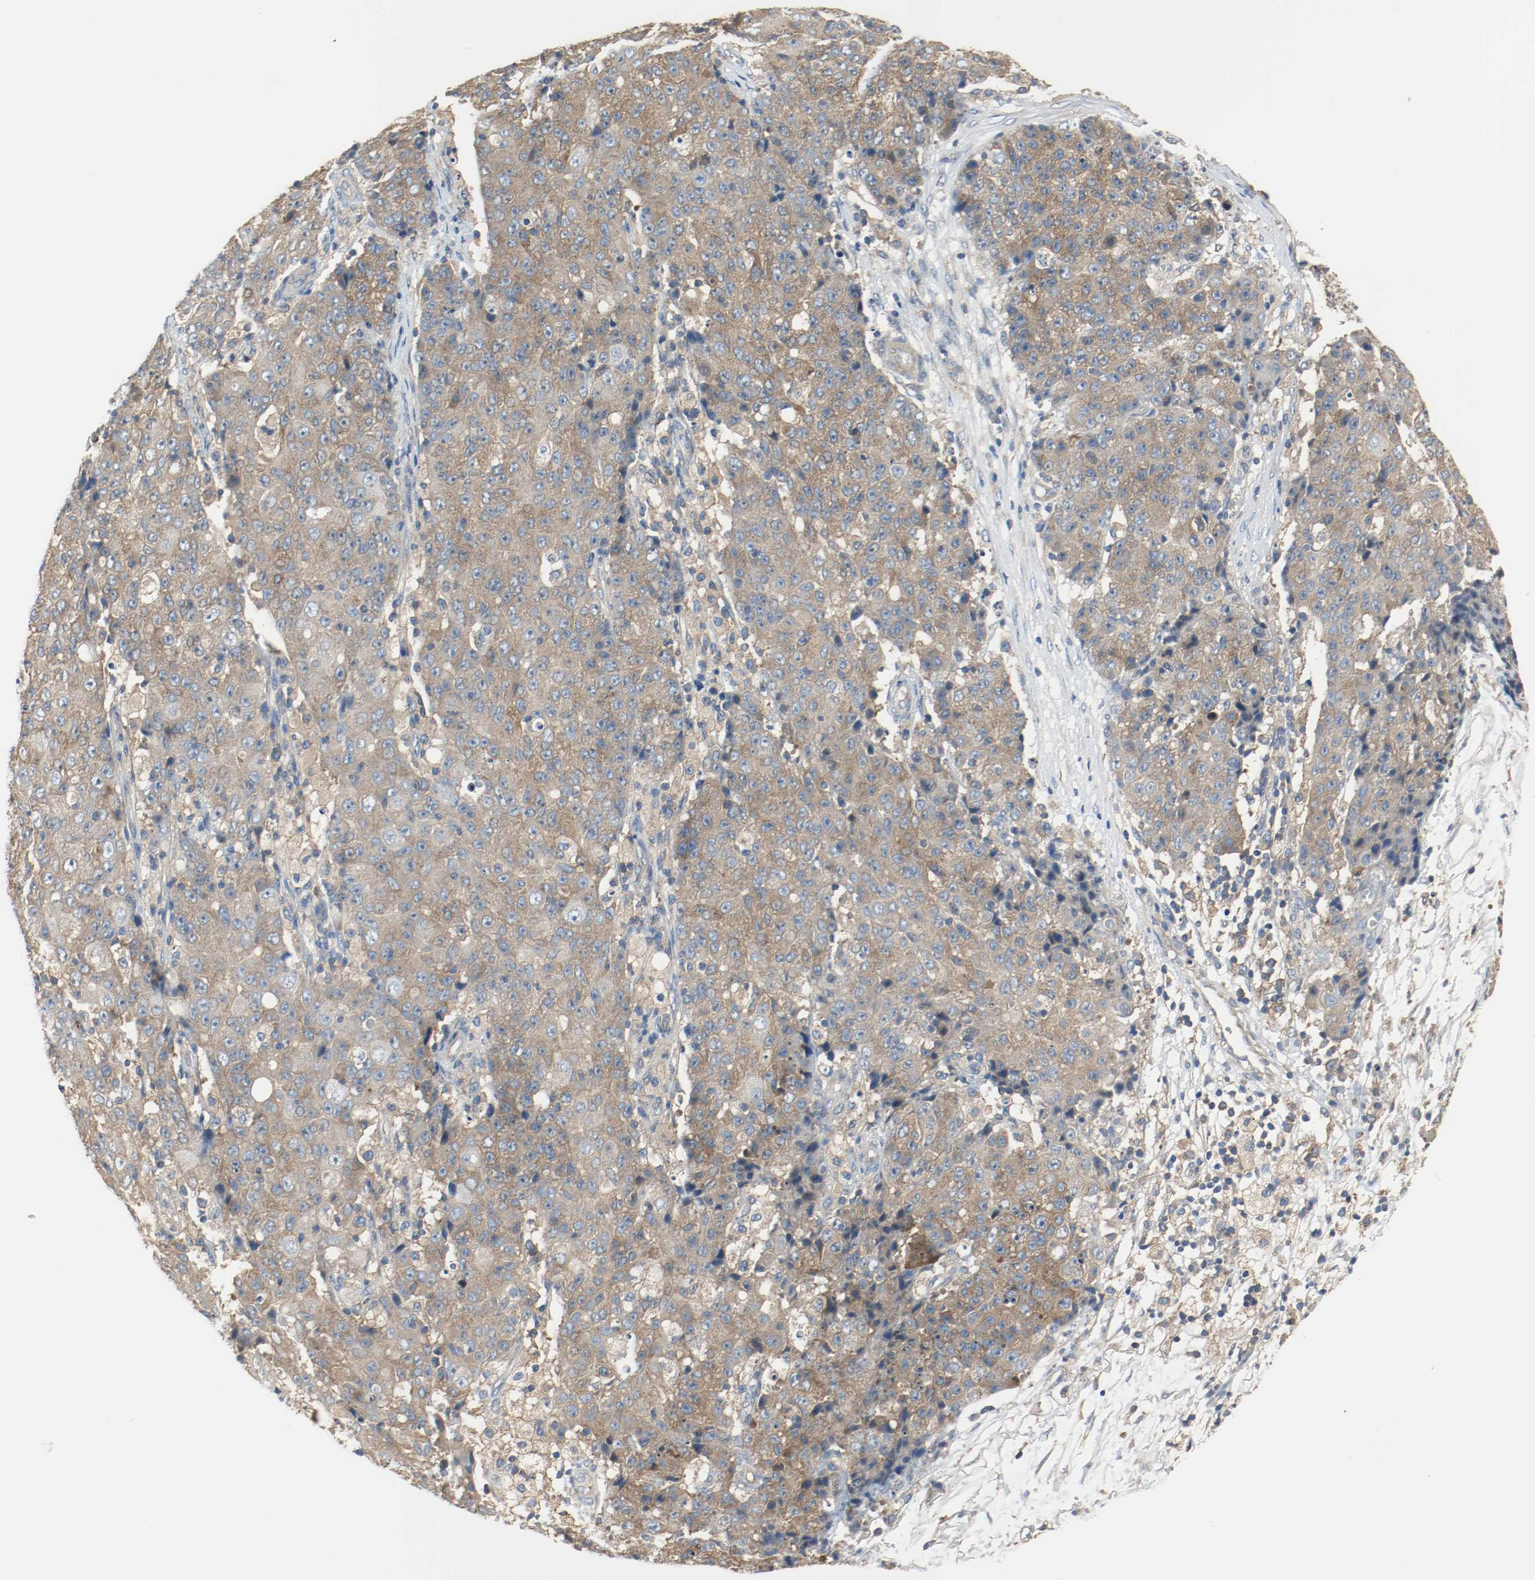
{"staining": {"intensity": "moderate", "quantity": ">75%", "location": "cytoplasmic/membranous"}, "tissue": "ovarian cancer", "cell_type": "Tumor cells", "image_type": "cancer", "snomed": [{"axis": "morphology", "description": "Carcinoma, endometroid"}, {"axis": "topography", "description": "Ovary"}], "caption": "Ovarian endometroid carcinoma stained for a protein (brown) shows moderate cytoplasmic/membranous positive expression in approximately >75% of tumor cells.", "gene": "HGS", "patient": {"sex": "female", "age": 42}}